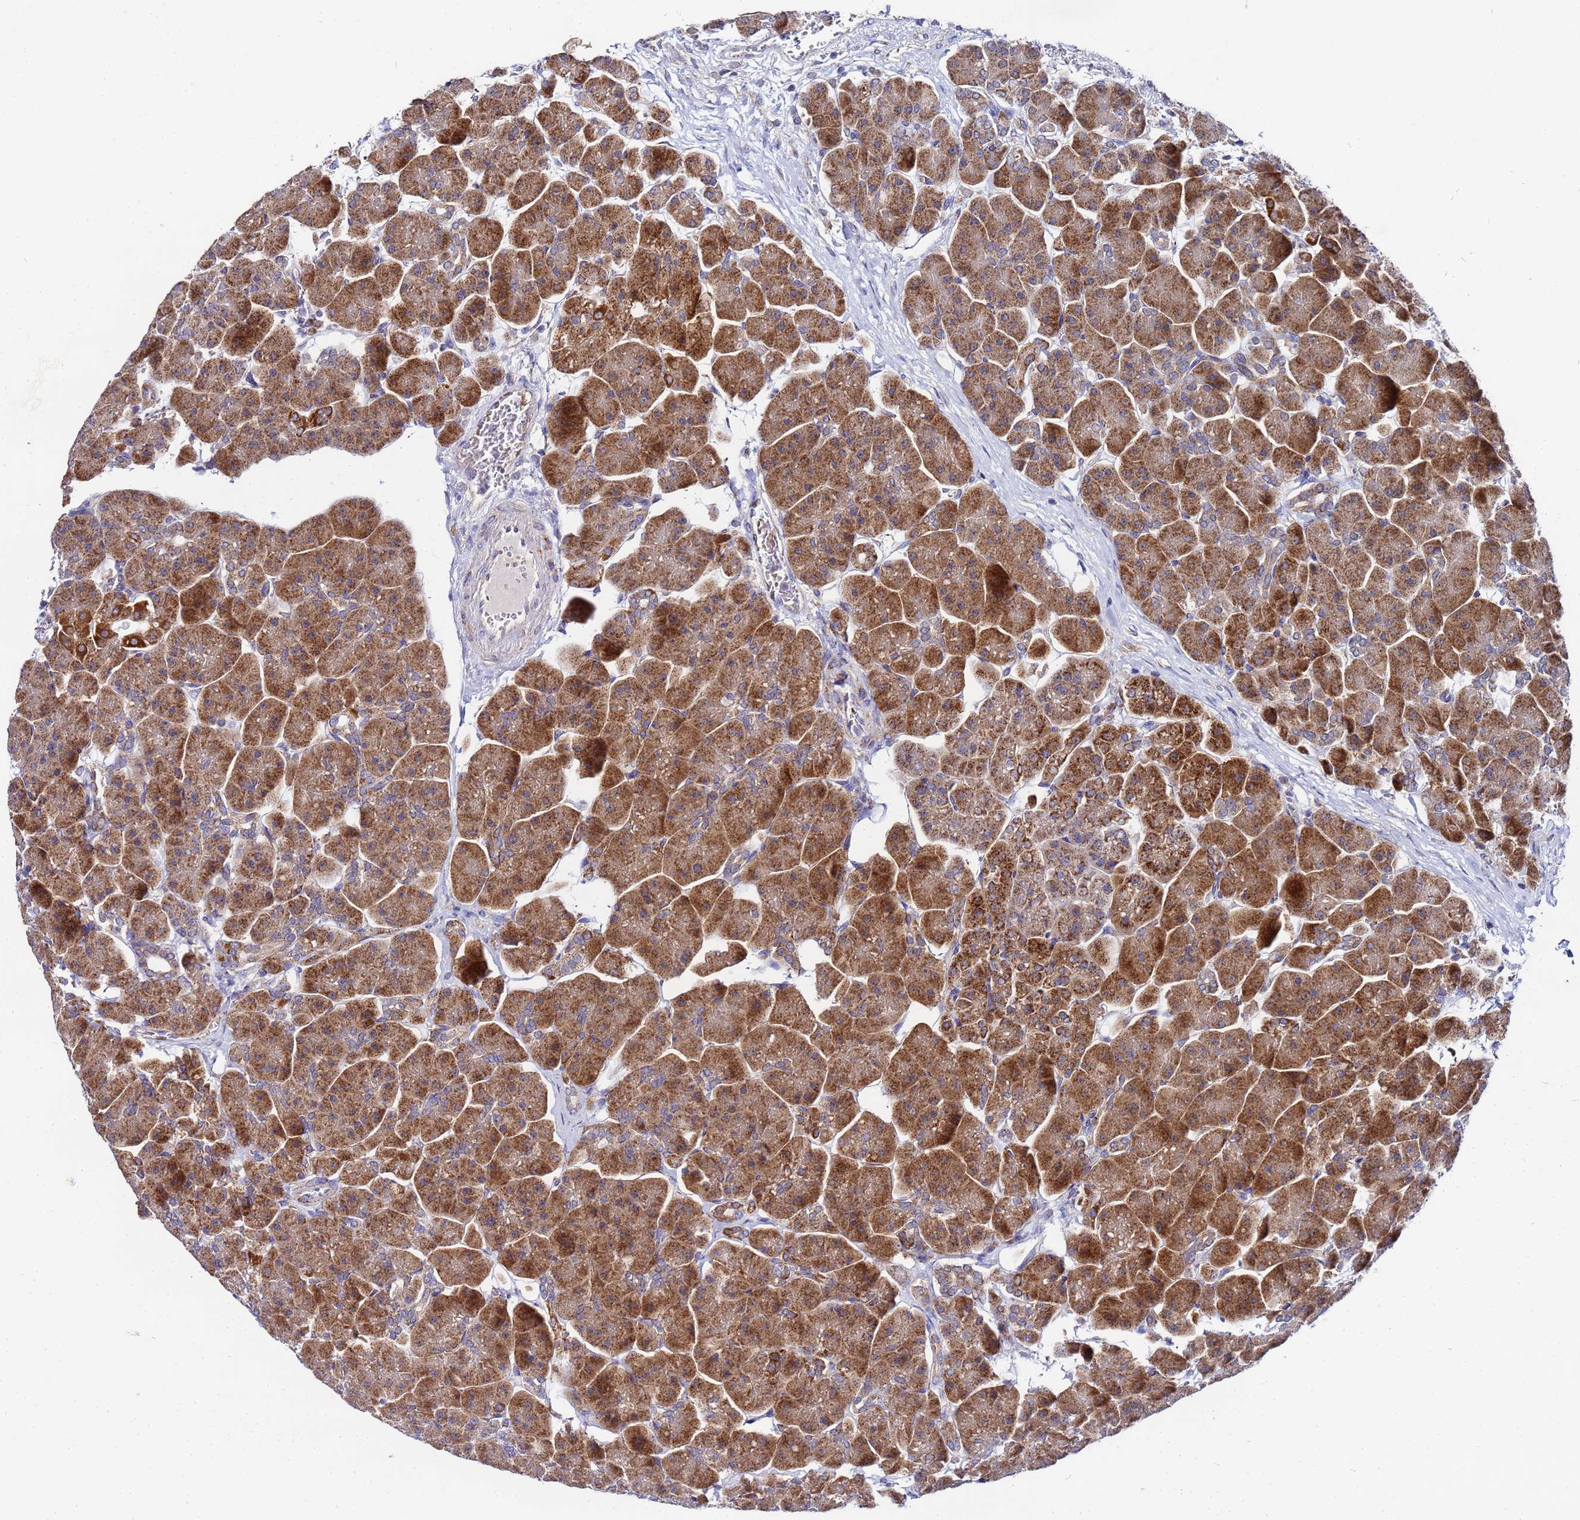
{"staining": {"intensity": "strong", "quantity": ">75%", "location": "cytoplasmic/membranous"}, "tissue": "pancreas", "cell_type": "Exocrine glandular cells", "image_type": "normal", "snomed": [{"axis": "morphology", "description": "Normal tissue, NOS"}, {"axis": "topography", "description": "Pancreas"}], "caption": "Immunohistochemical staining of normal human pancreas reveals >75% levels of strong cytoplasmic/membranous protein expression in about >75% of exocrine glandular cells.", "gene": "FAHD2A", "patient": {"sex": "male", "age": 66}}